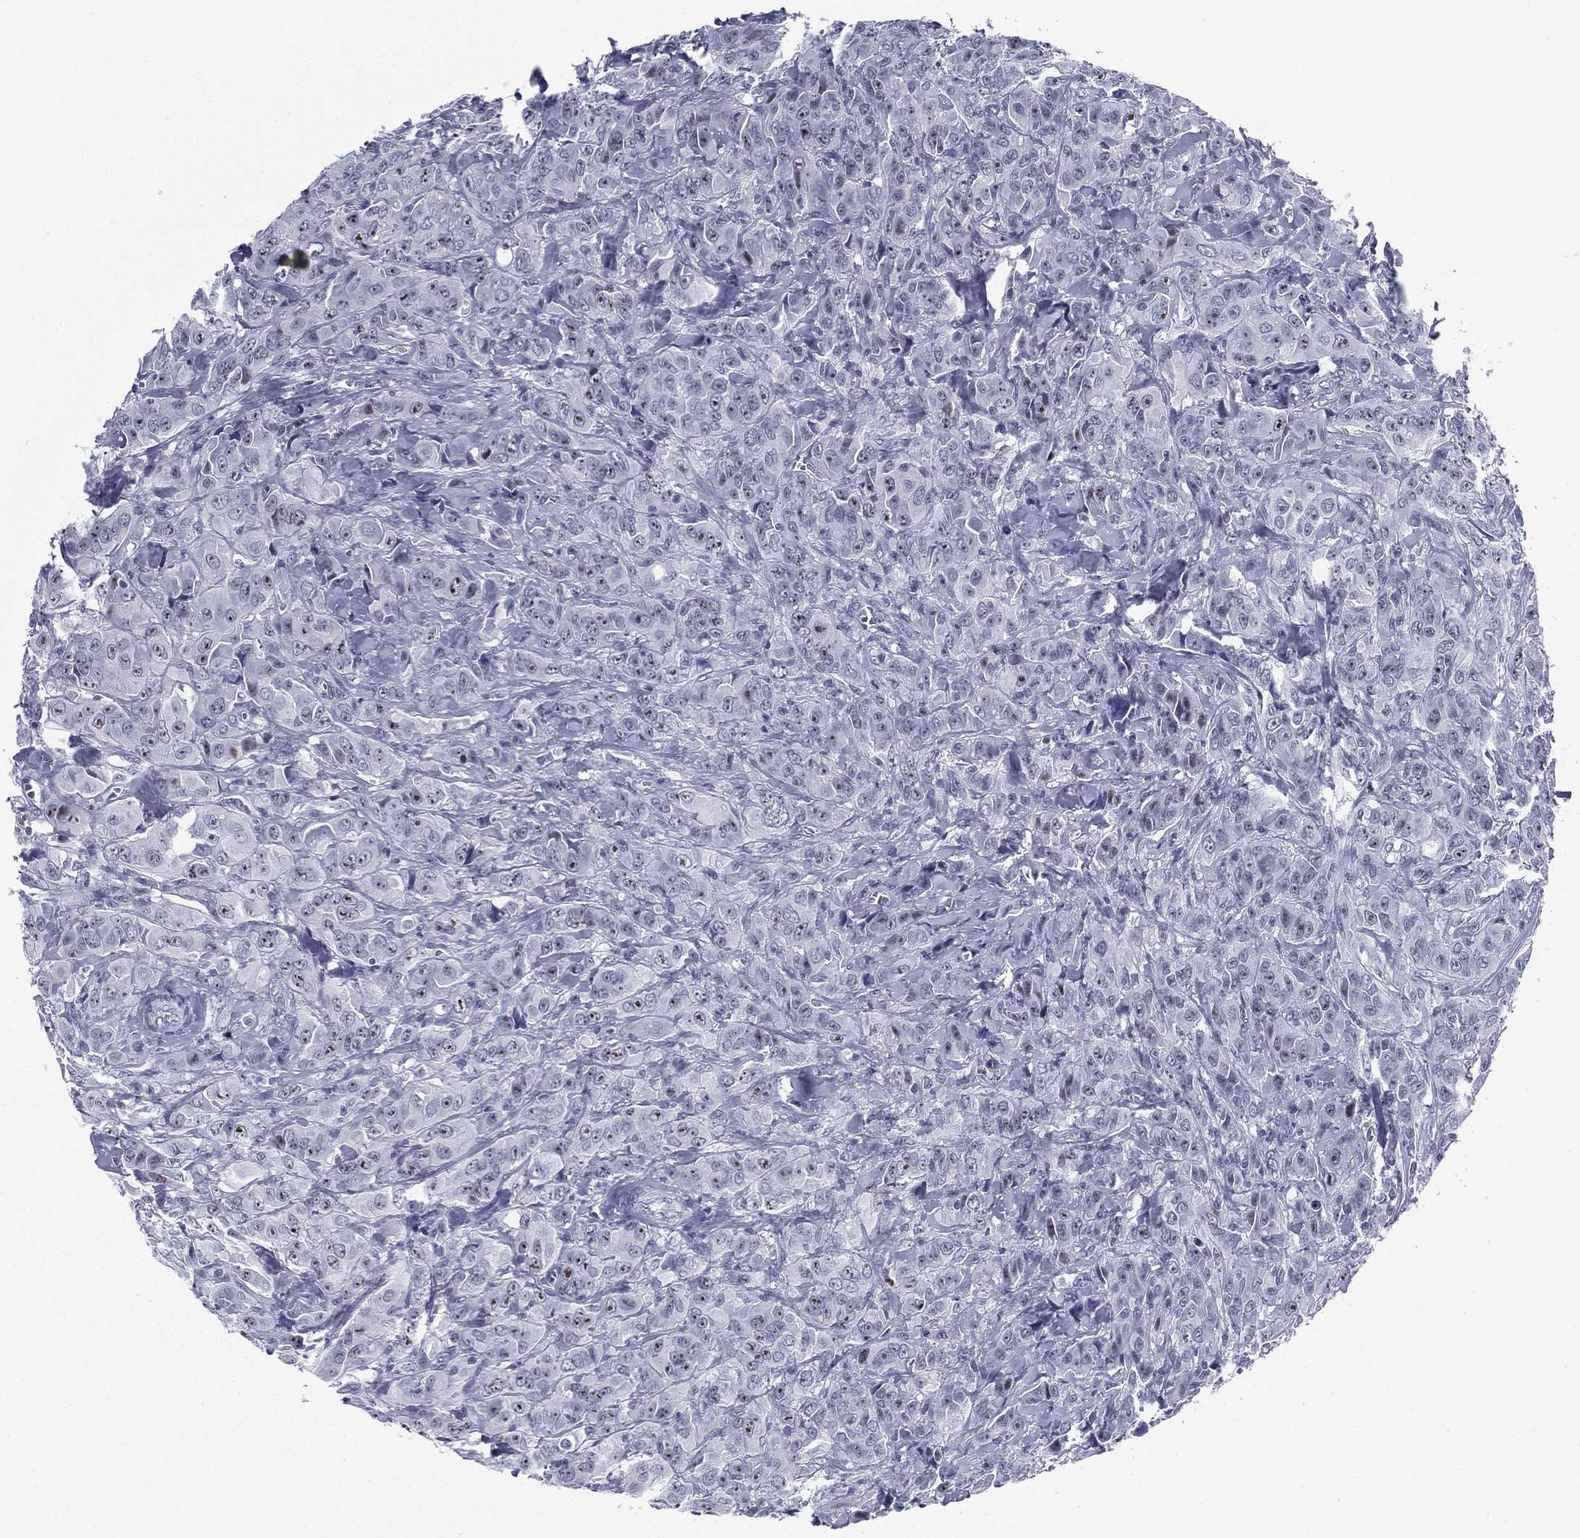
{"staining": {"intensity": "negative", "quantity": "none", "location": "none"}, "tissue": "breast cancer", "cell_type": "Tumor cells", "image_type": "cancer", "snomed": [{"axis": "morphology", "description": "Duct carcinoma"}, {"axis": "topography", "description": "Breast"}], "caption": "There is no significant expression in tumor cells of breast intraductal carcinoma.", "gene": "CYB561D2", "patient": {"sex": "female", "age": 43}}